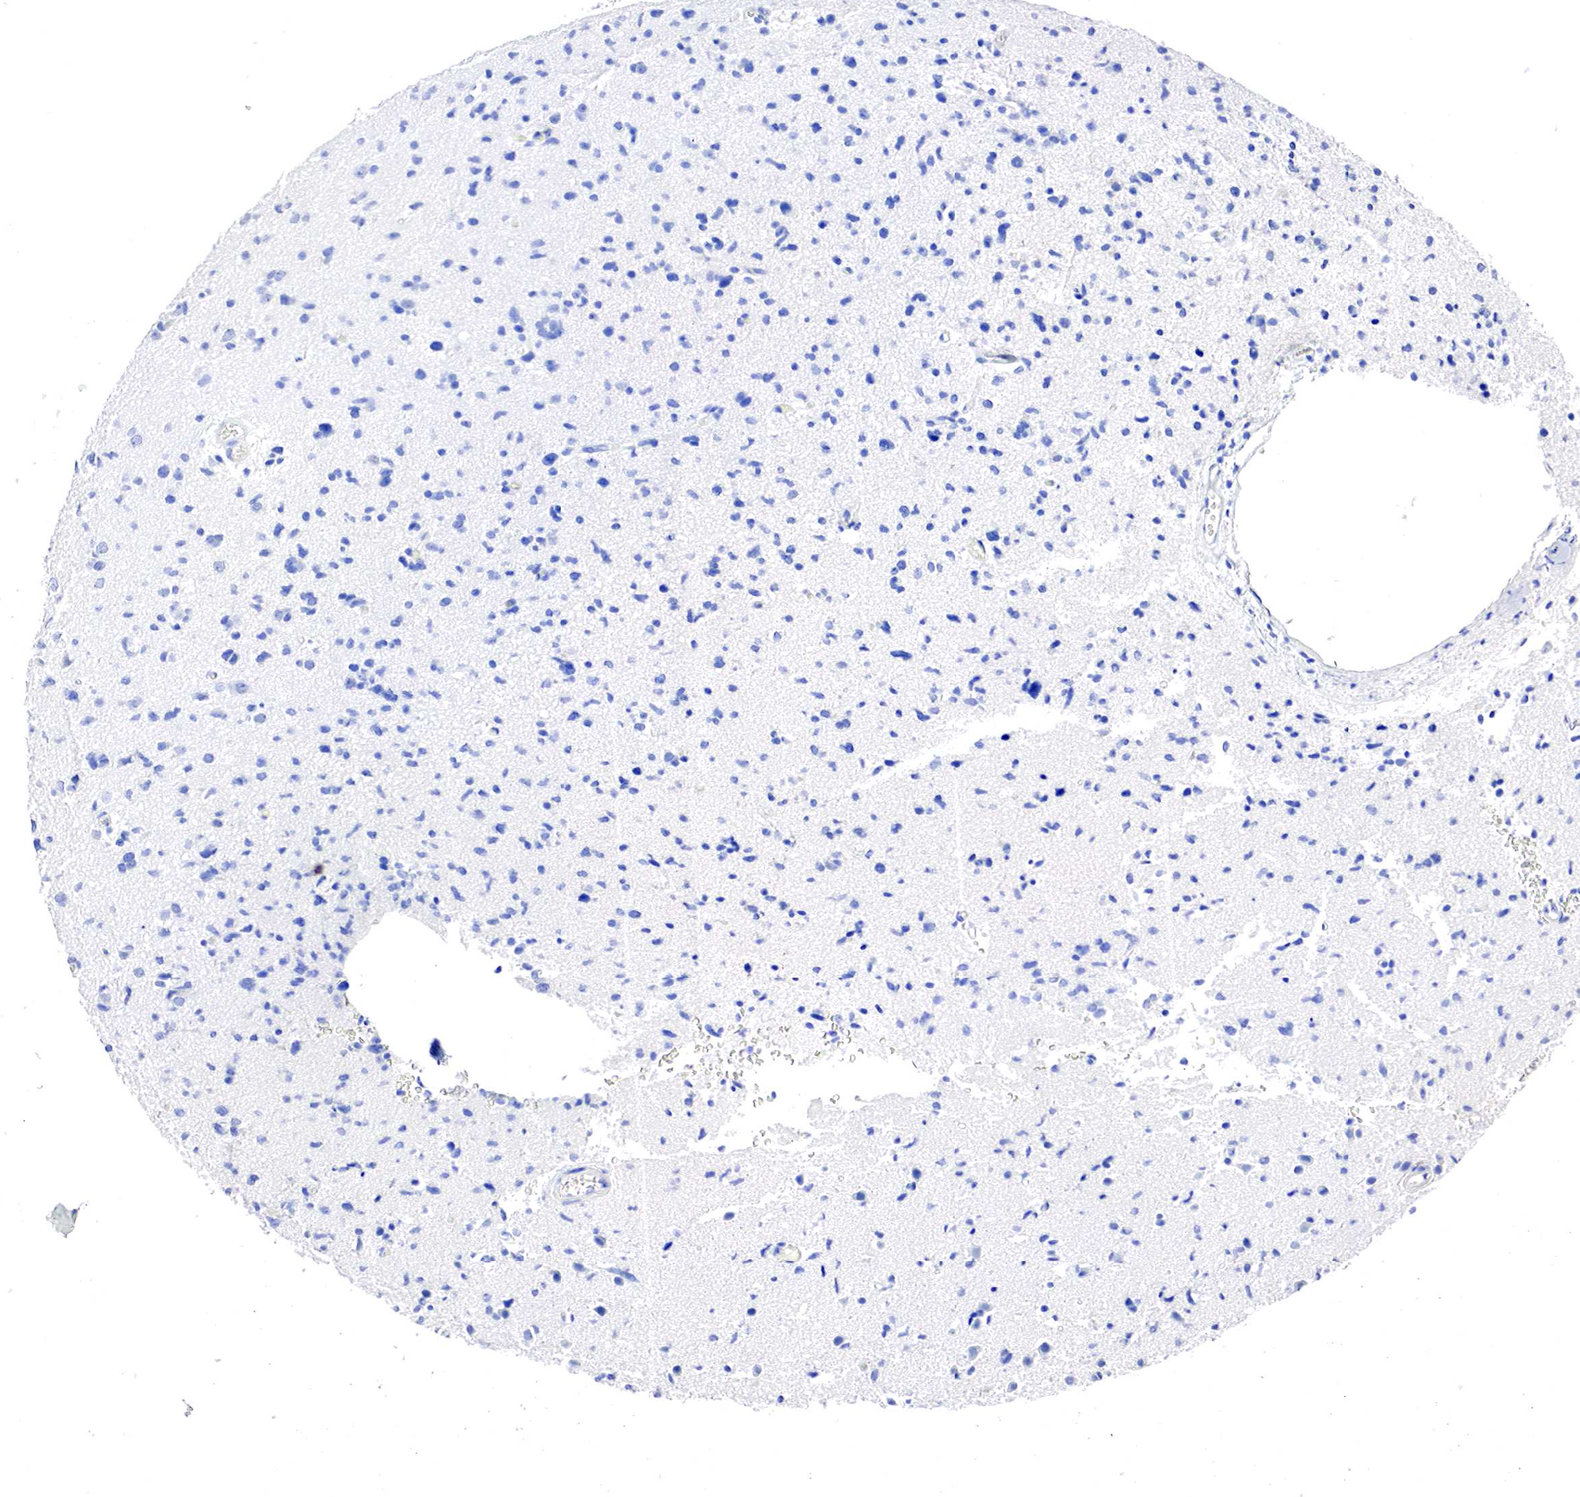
{"staining": {"intensity": "negative", "quantity": "none", "location": "none"}, "tissue": "glioma", "cell_type": "Tumor cells", "image_type": "cancer", "snomed": [{"axis": "morphology", "description": "Glioma, malignant, Low grade"}, {"axis": "topography", "description": "Brain"}], "caption": "Human glioma stained for a protein using immunohistochemistry exhibits no positivity in tumor cells.", "gene": "OTC", "patient": {"sex": "female", "age": 46}}